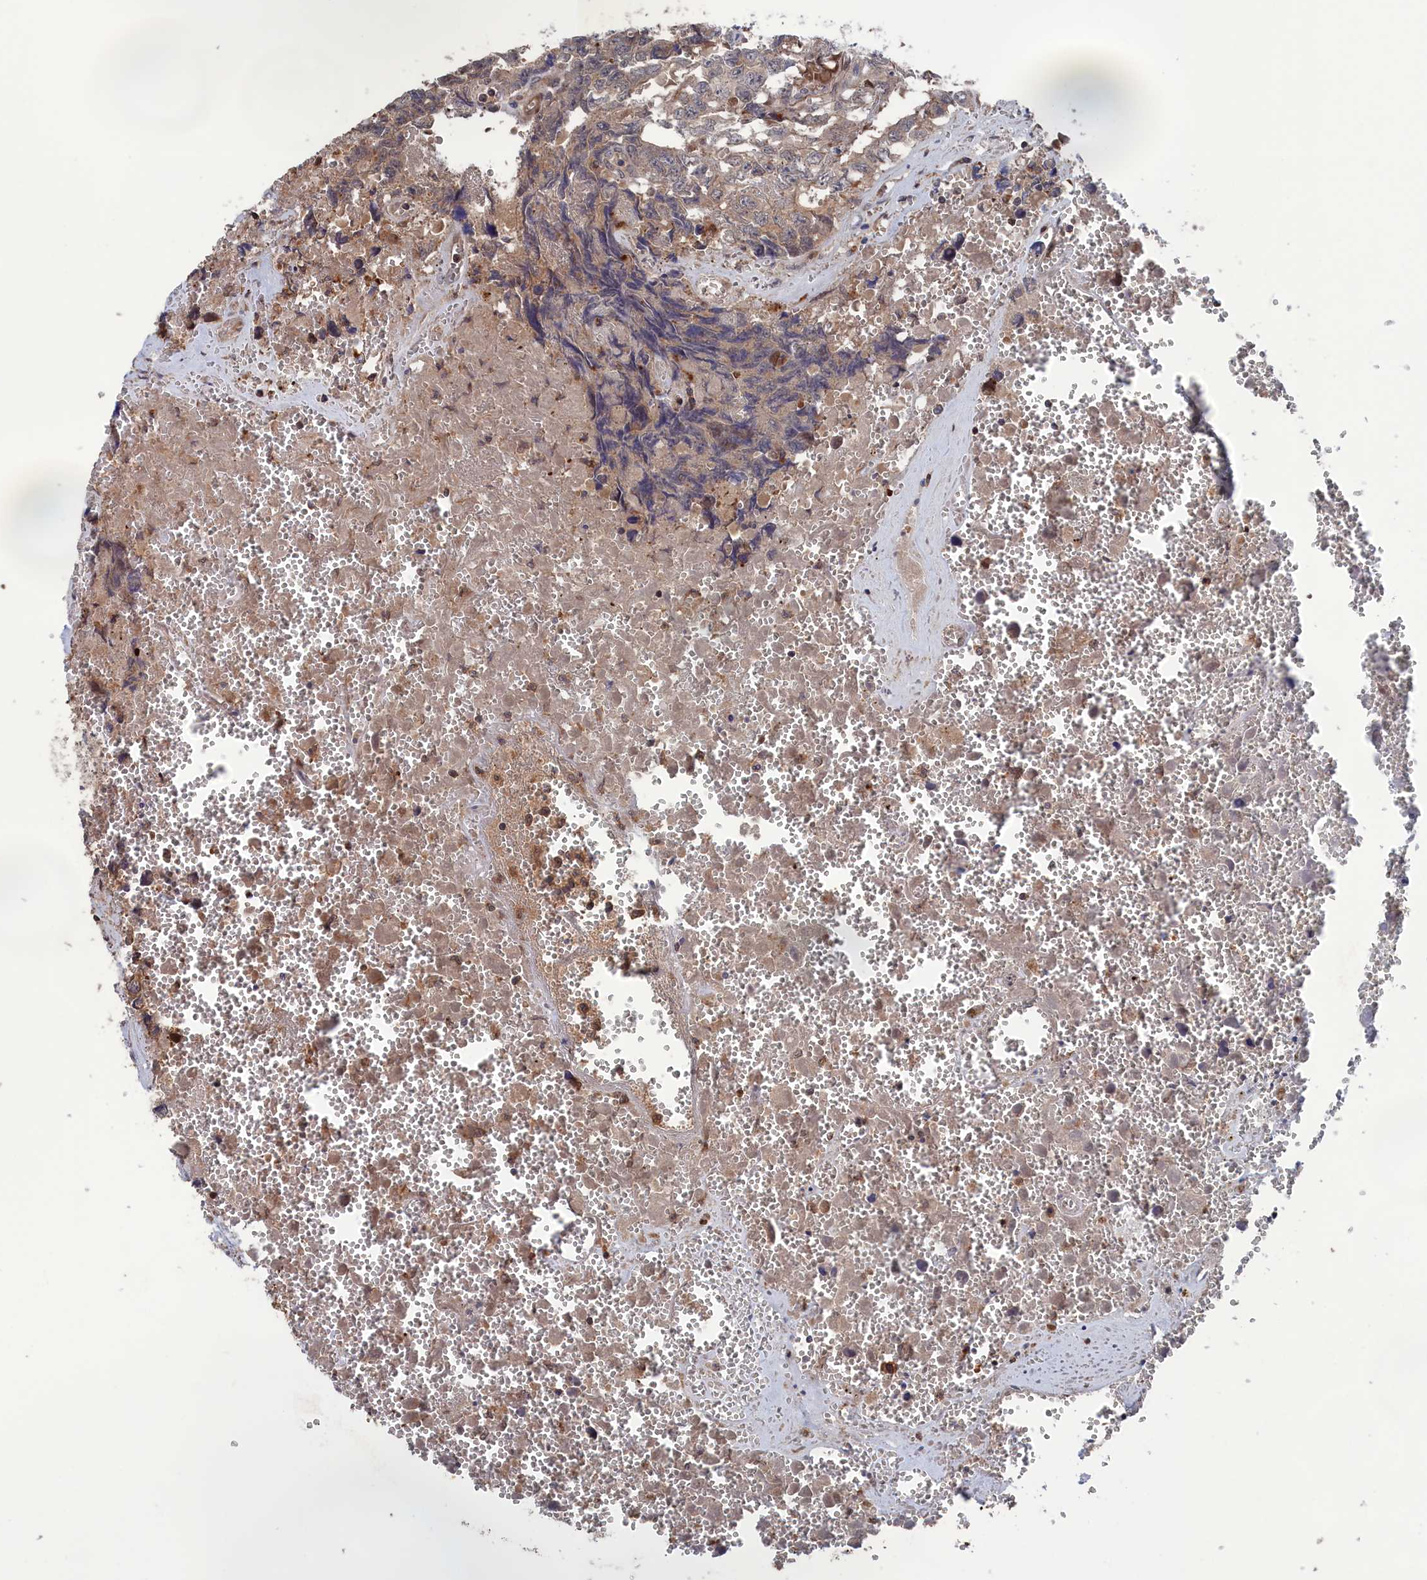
{"staining": {"intensity": "negative", "quantity": "none", "location": "none"}, "tissue": "testis cancer", "cell_type": "Tumor cells", "image_type": "cancer", "snomed": [{"axis": "morphology", "description": "Carcinoma, Embryonal, NOS"}, {"axis": "topography", "description": "Testis"}], "caption": "Micrograph shows no protein expression in tumor cells of embryonal carcinoma (testis) tissue. (DAB IHC with hematoxylin counter stain).", "gene": "PLA2G15", "patient": {"sex": "male", "age": 31}}